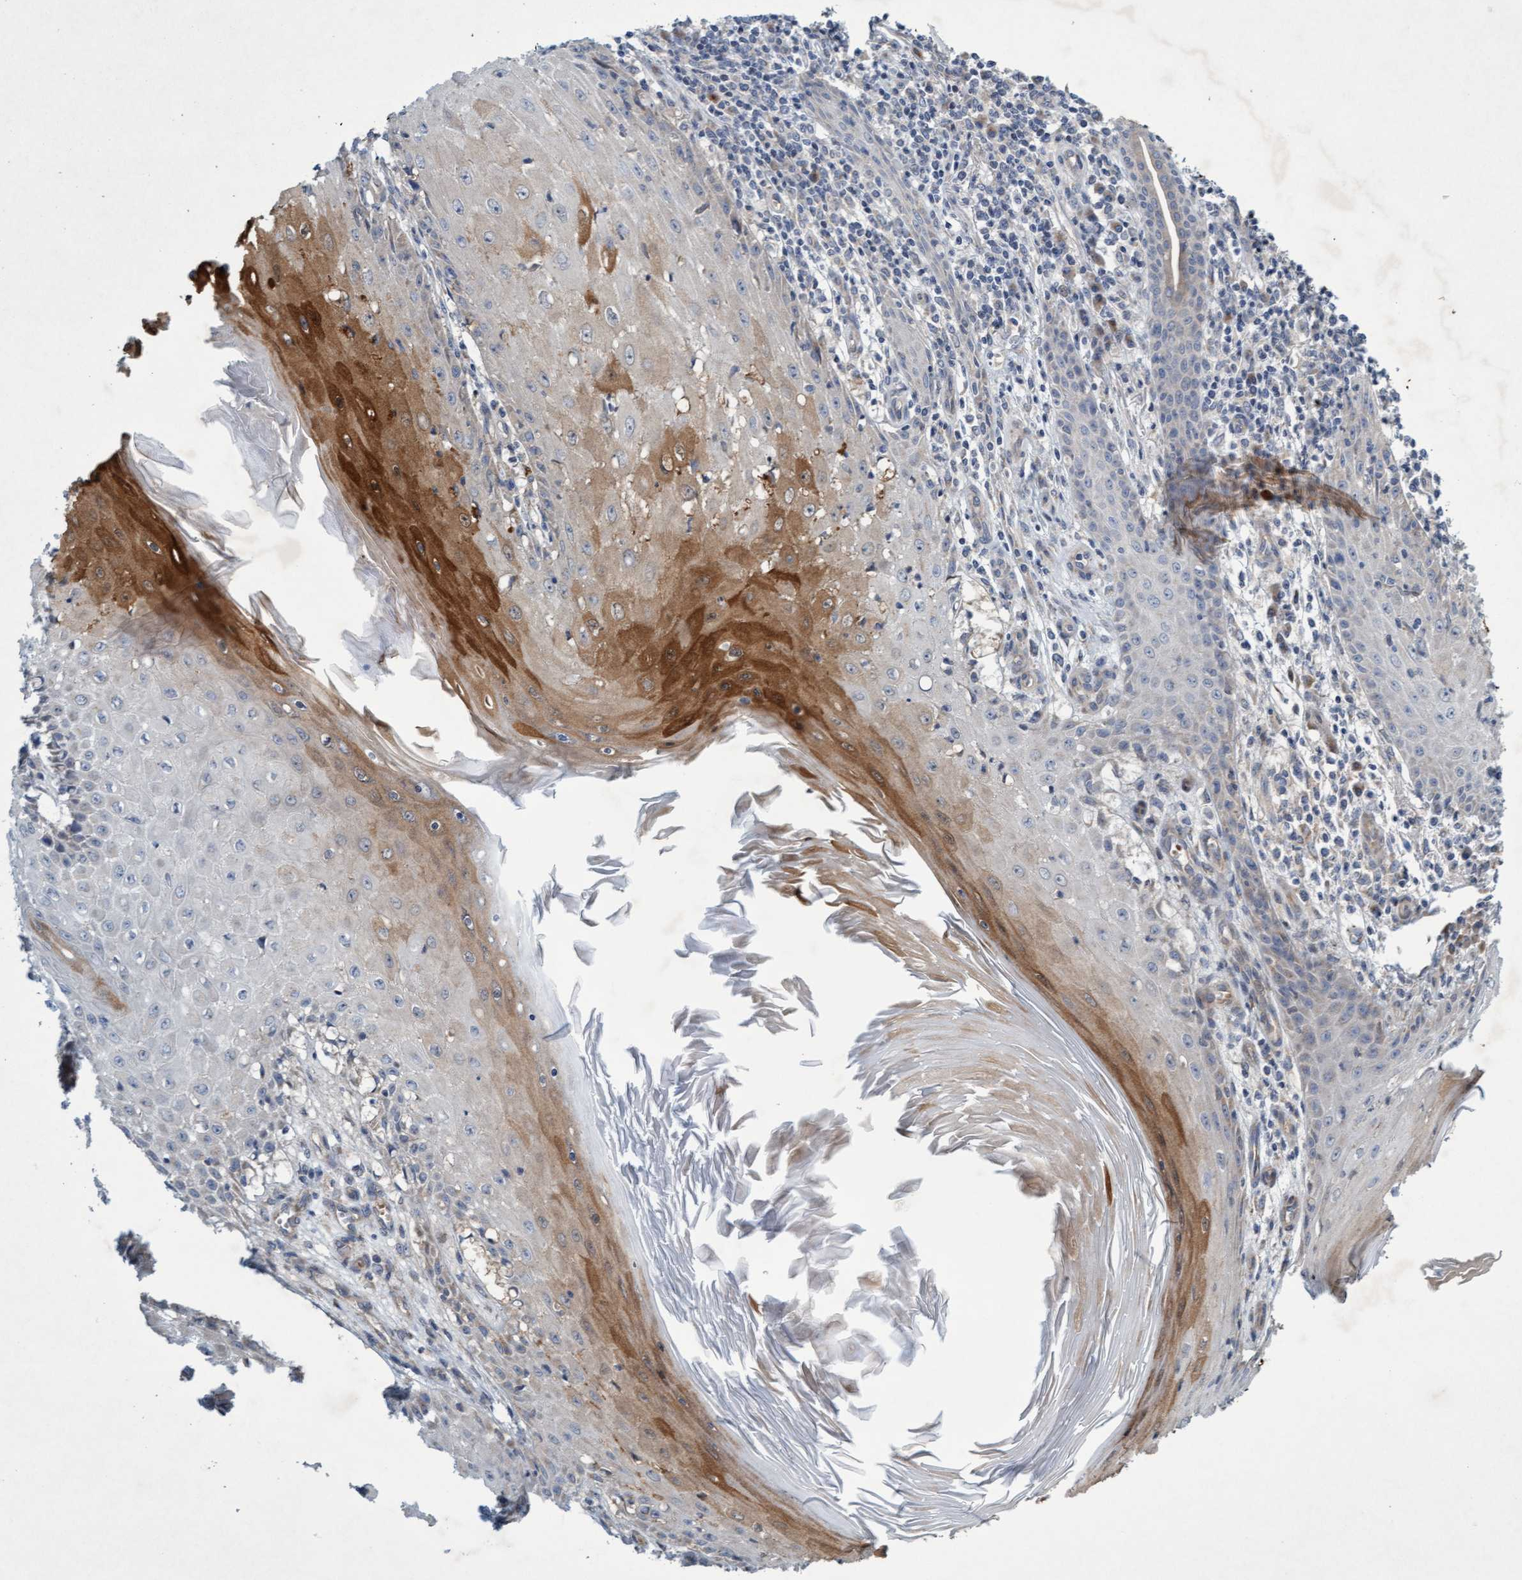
{"staining": {"intensity": "moderate", "quantity": "25%-75%", "location": "cytoplasmic/membranous"}, "tissue": "skin cancer", "cell_type": "Tumor cells", "image_type": "cancer", "snomed": [{"axis": "morphology", "description": "Squamous cell carcinoma, NOS"}, {"axis": "topography", "description": "Skin"}], "caption": "Squamous cell carcinoma (skin) stained for a protein shows moderate cytoplasmic/membranous positivity in tumor cells. Using DAB (brown) and hematoxylin (blue) stains, captured at high magnification using brightfield microscopy.", "gene": "DDHD2", "patient": {"sex": "female", "age": 73}}